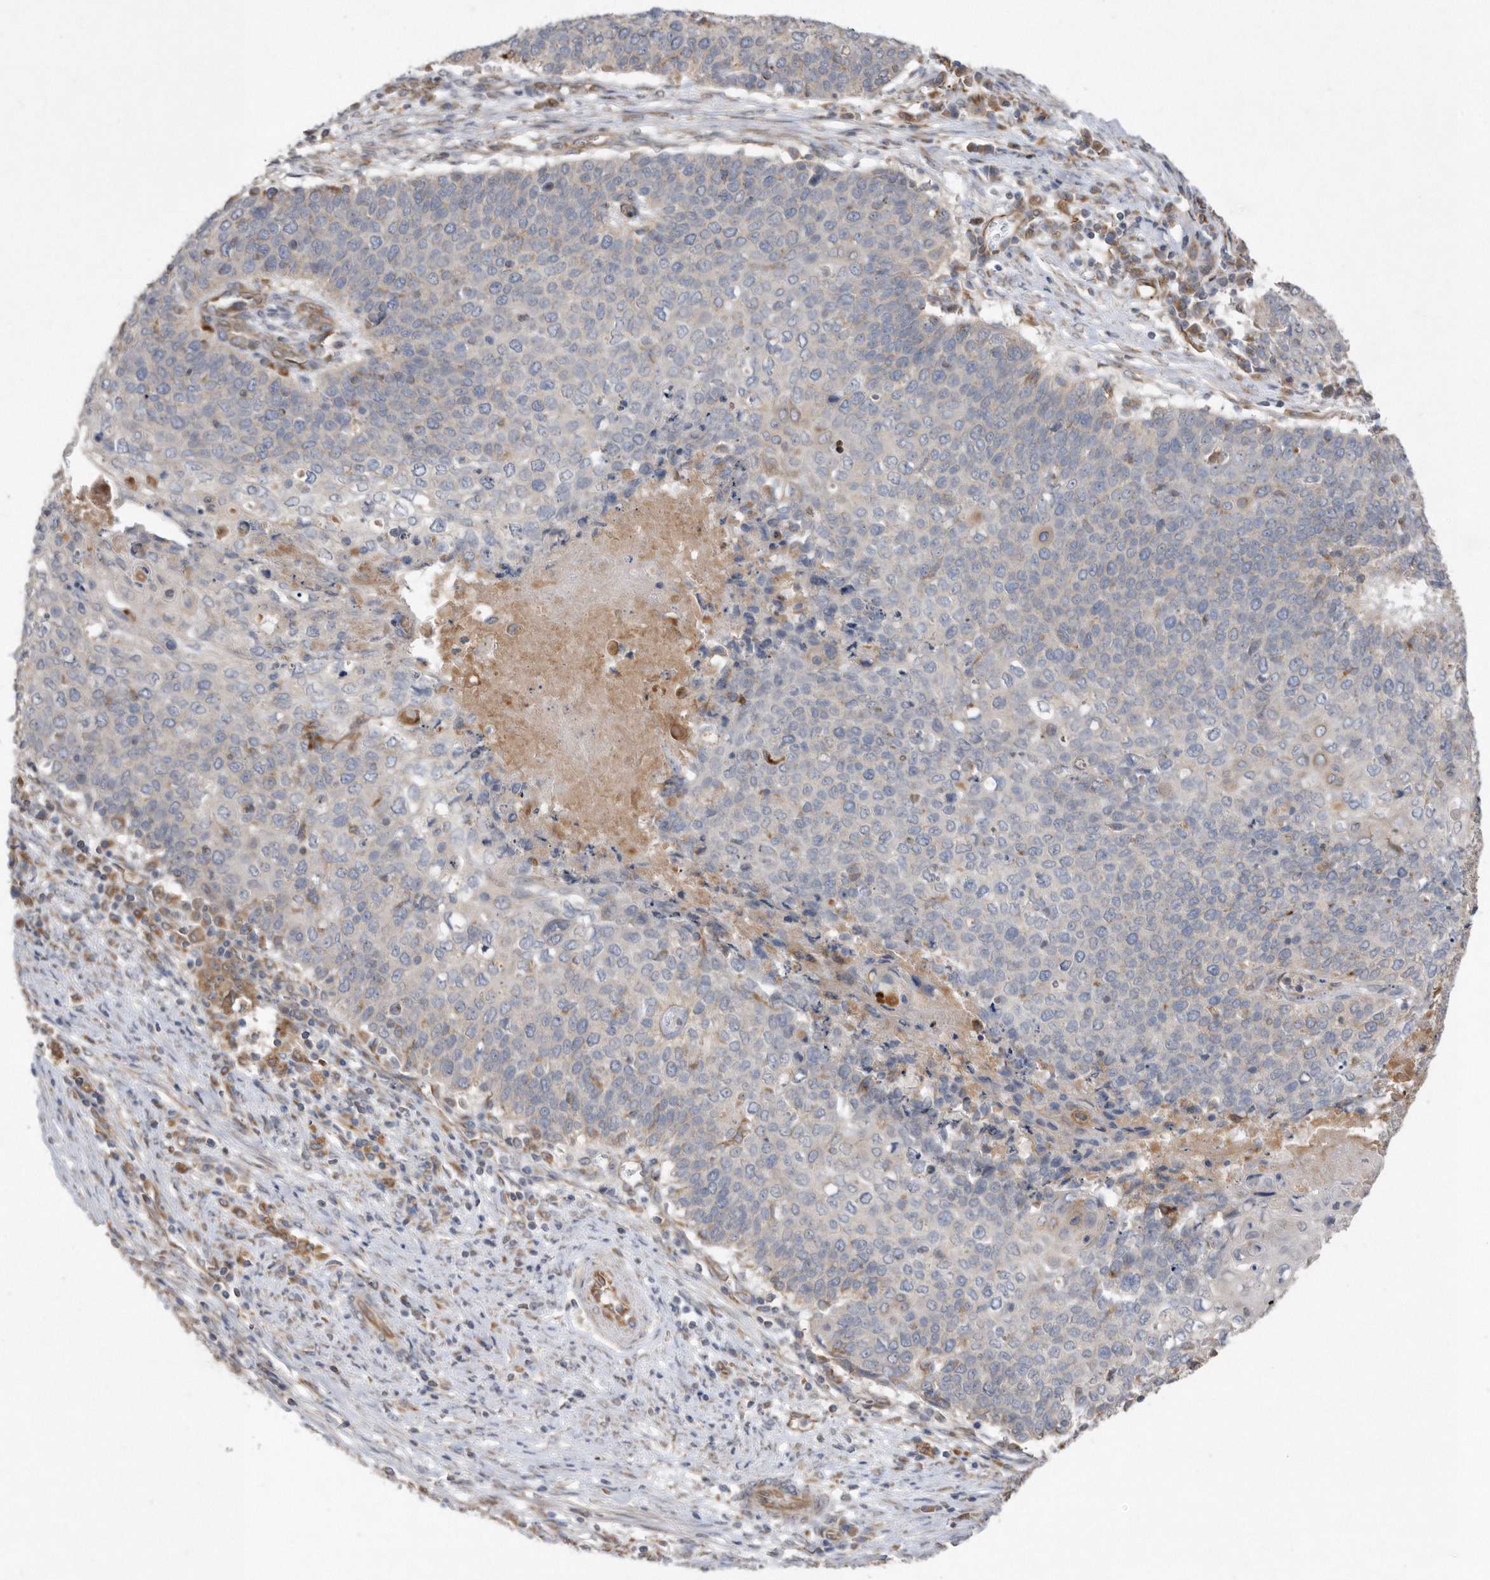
{"staining": {"intensity": "negative", "quantity": "none", "location": "none"}, "tissue": "cervical cancer", "cell_type": "Tumor cells", "image_type": "cancer", "snomed": [{"axis": "morphology", "description": "Squamous cell carcinoma, NOS"}, {"axis": "topography", "description": "Cervix"}], "caption": "Cervical squamous cell carcinoma was stained to show a protein in brown. There is no significant expression in tumor cells.", "gene": "PON2", "patient": {"sex": "female", "age": 39}}